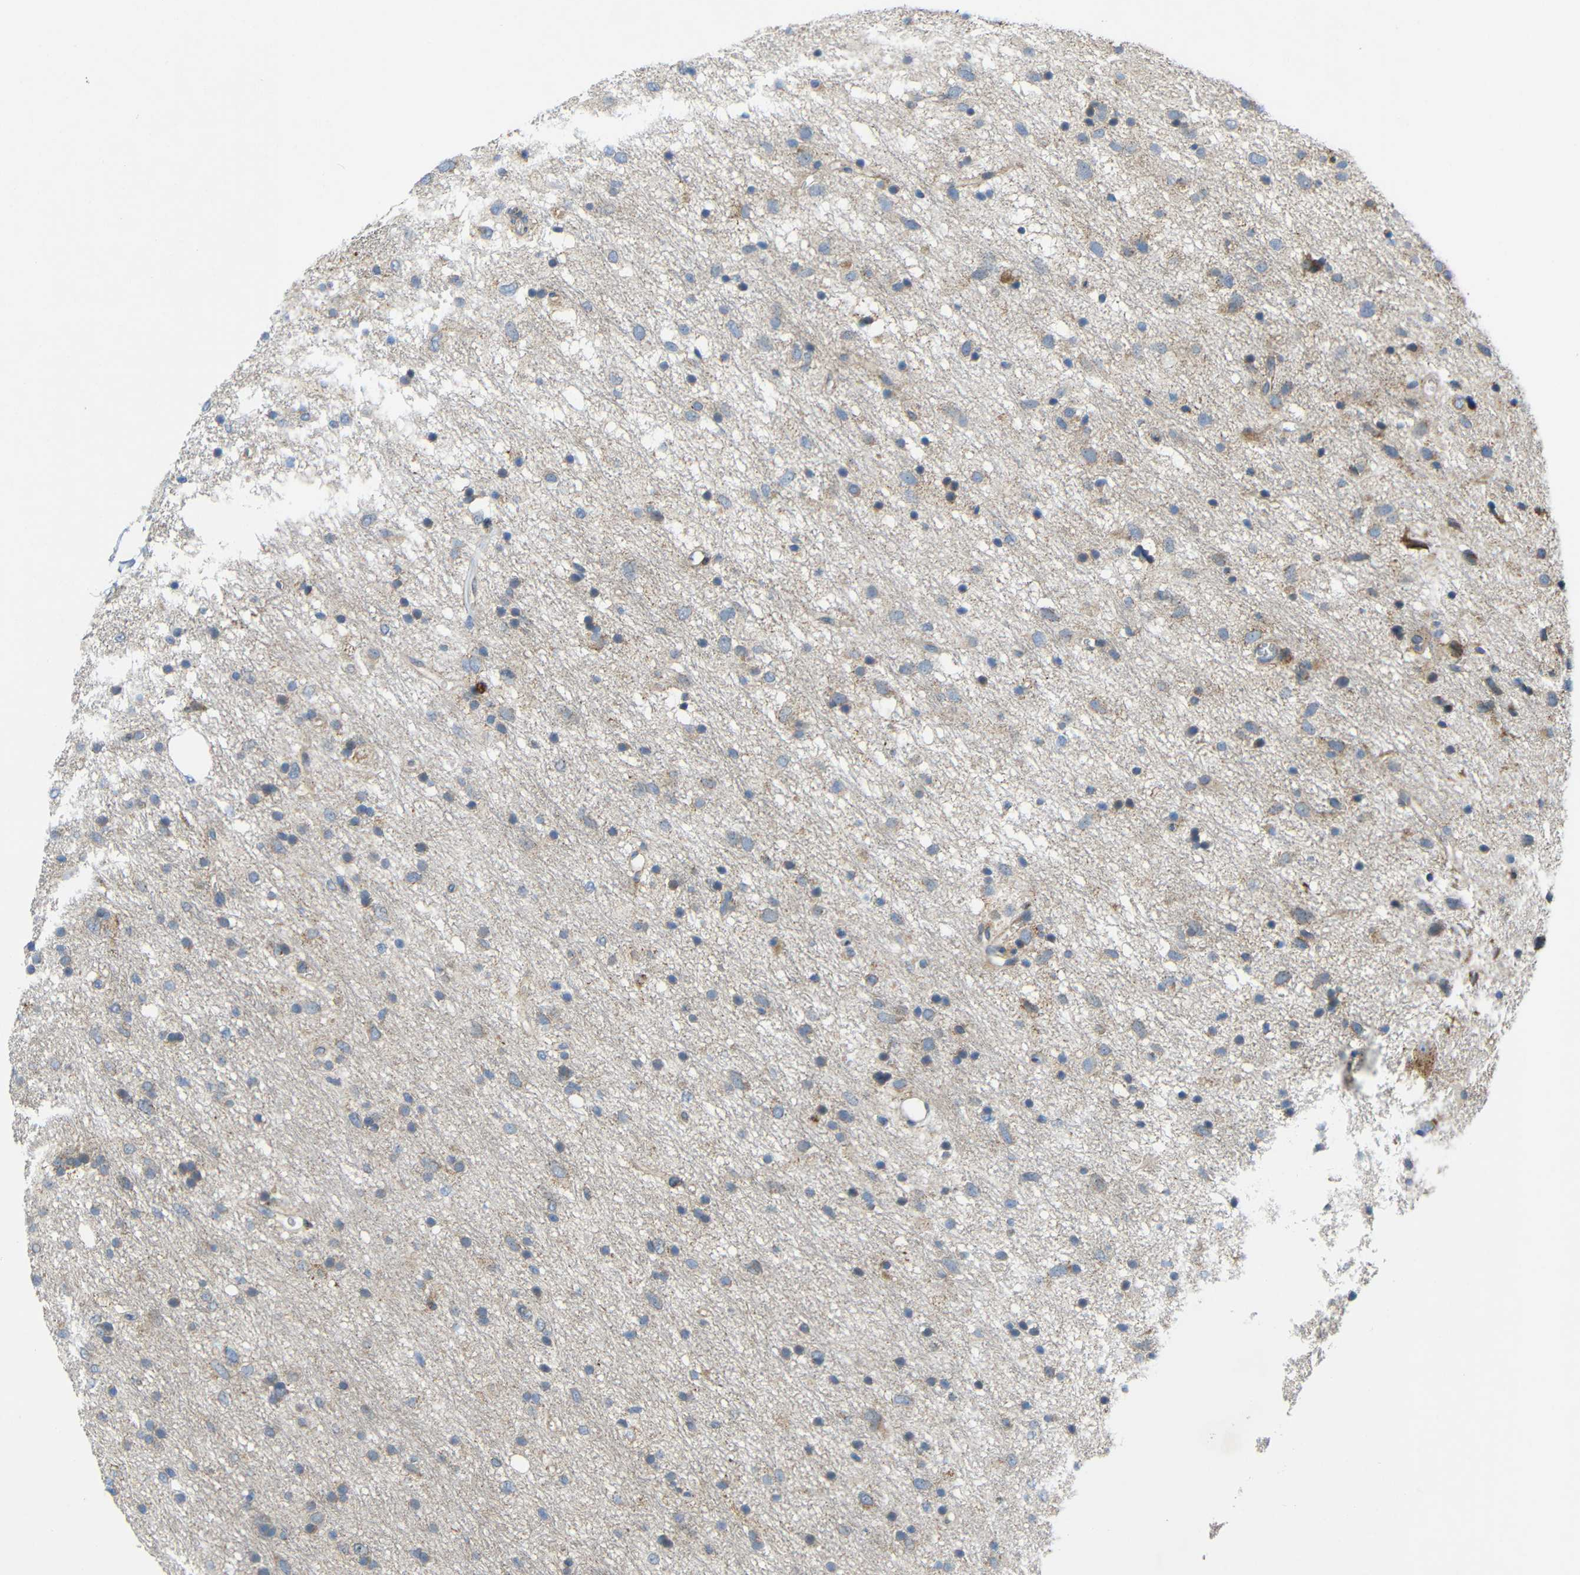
{"staining": {"intensity": "negative", "quantity": "none", "location": "none"}, "tissue": "glioma", "cell_type": "Tumor cells", "image_type": "cancer", "snomed": [{"axis": "morphology", "description": "Glioma, malignant, Low grade"}, {"axis": "topography", "description": "Brain"}], "caption": "Tumor cells are negative for protein expression in human malignant glioma (low-grade).", "gene": "TMEM25", "patient": {"sex": "male", "age": 77}}